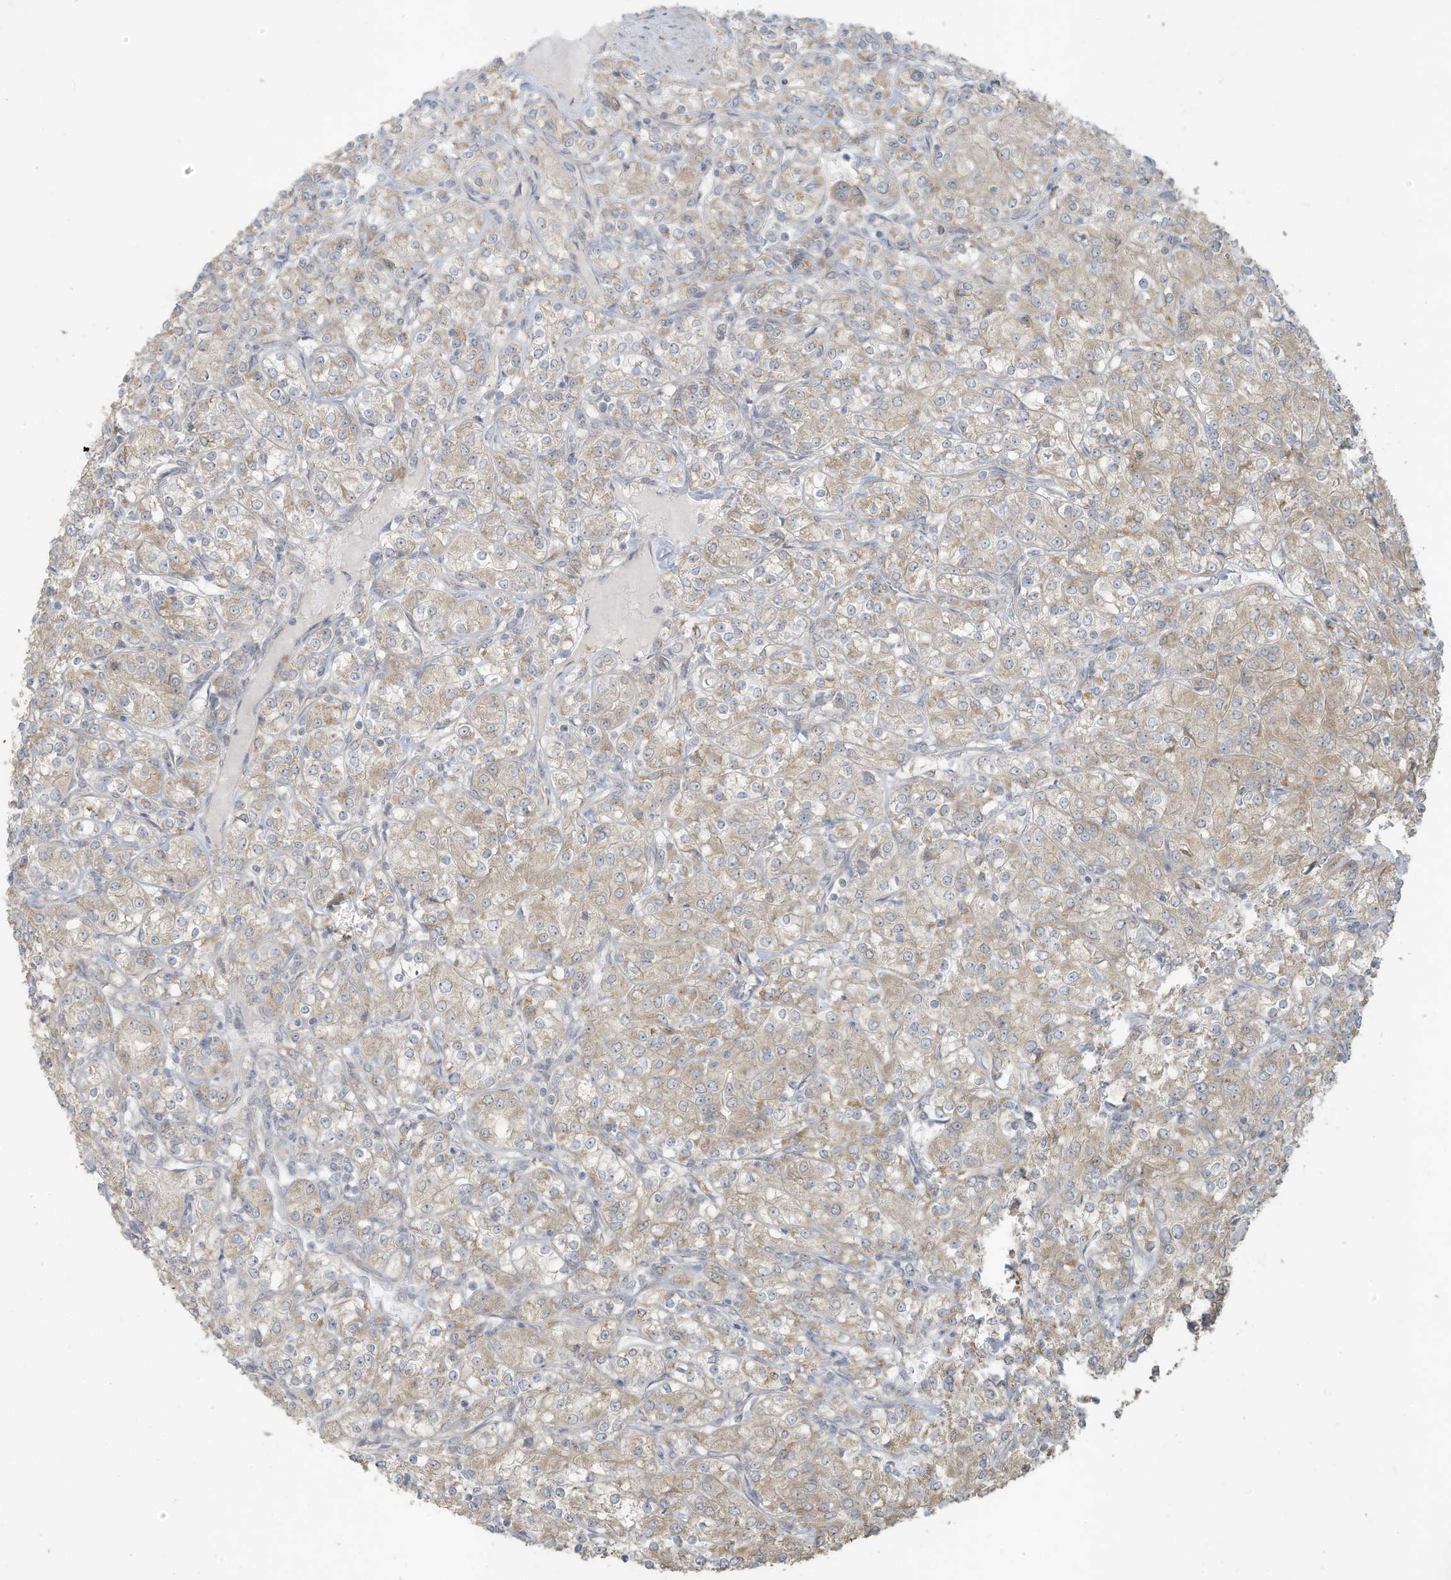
{"staining": {"intensity": "weak", "quantity": "25%-75%", "location": "cytoplasmic/membranous"}, "tissue": "renal cancer", "cell_type": "Tumor cells", "image_type": "cancer", "snomed": [{"axis": "morphology", "description": "Adenocarcinoma, NOS"}, {"axis": "topography", "description": "Kidney"}], "caption": "Protein analysis of renal adenocarcinoma tissue displays weak cytoplasmic/membranous positivity in approximately 25%-75% of tumor cells. The staining was performed using DAB (3,3'-diaminobenzidine), with brown indicating positive protein expression. Nuclei are stained blue with hematoxylin.", "gene": "MAGIX", "patient": {"sex": "male", "age": 77}}